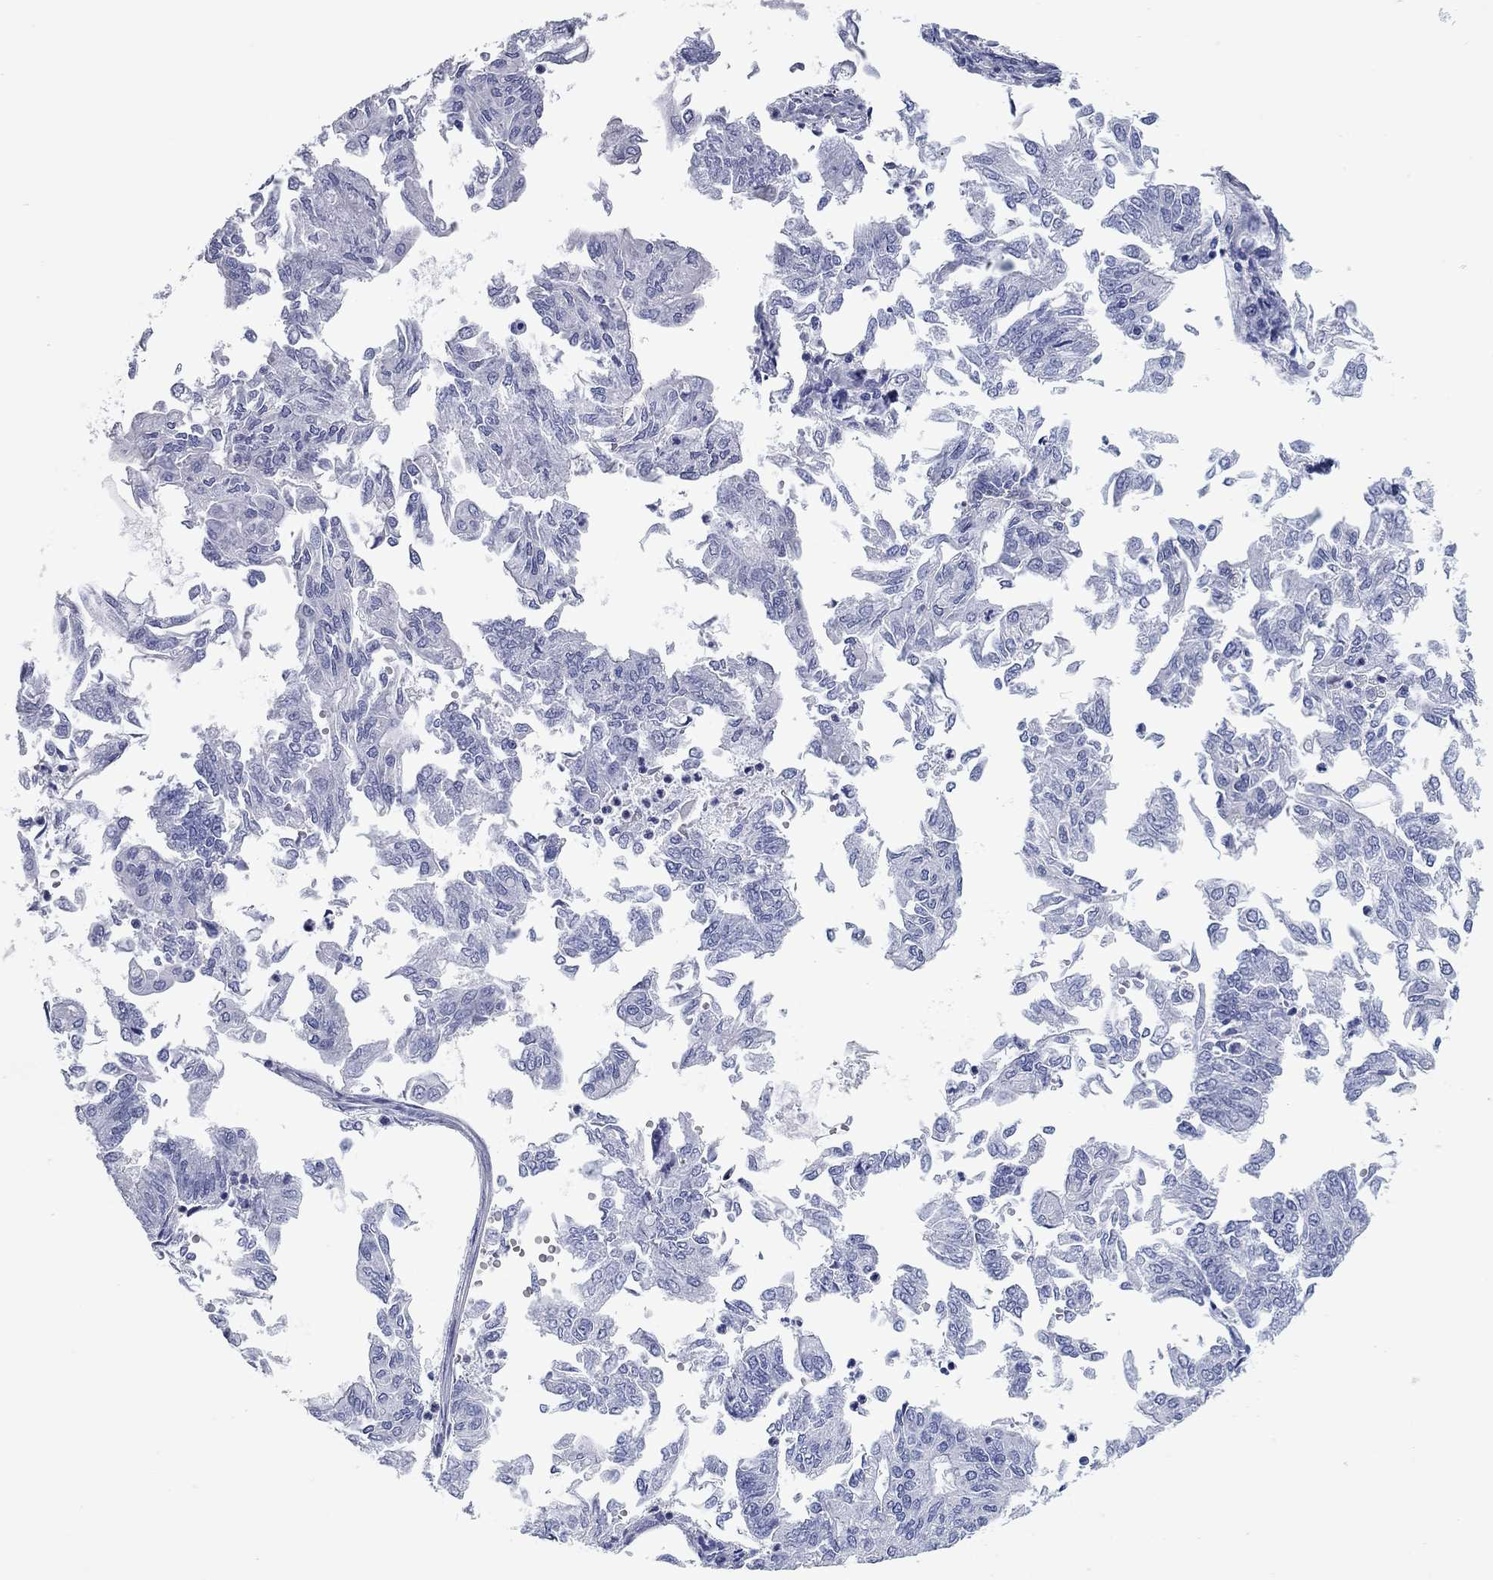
{"staining": {"intensity": "negative", "quantity": "none", "location": "none"}, "tissue": "endometrial cancer", "cell_type": "Tumor cells", "image_type": "cancer", "snomed": [{"axis": "morphology", "description": "Adenocarcinoma, NOS"}, {"axis": "topography", "description": "Endometrium"}], "caption": "Immunohistochemistry (IHC) micrograph of adenocarcinoma (endometrial) stained for a protein (brown), which displays no positivity in tumor cells.", "gene": "CHI3L2", "patient": {"sex": "female", "age": 59}}